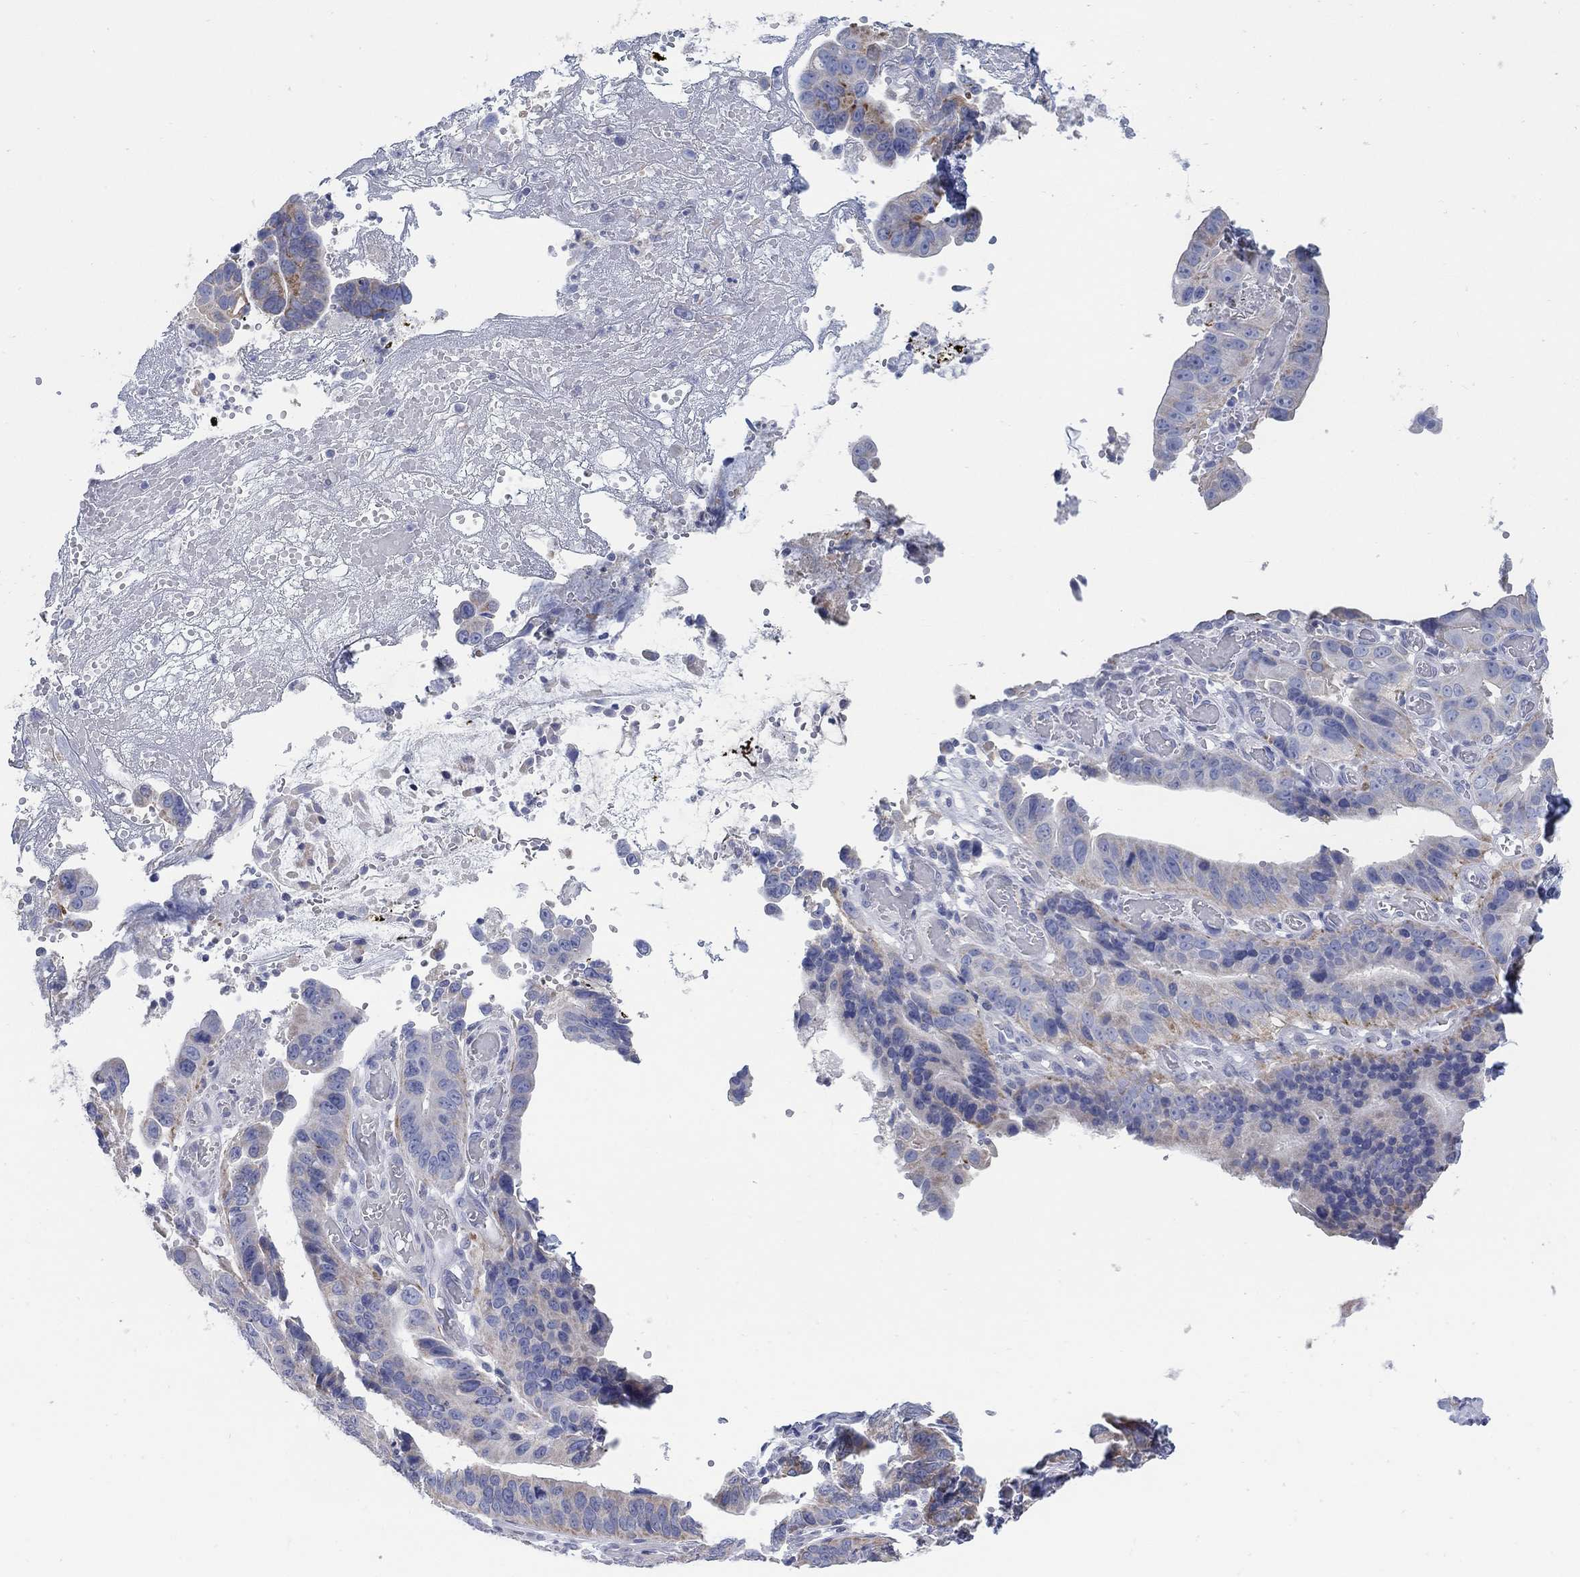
{"staining": {"intensity": "moderate", "quantity": "25%-75%", "location": "cytoplasmic/membranous"}, "tissue": "stomach cancer", "cell_type": "Tumor cells", "image_type": "cancer", "snomed": [{"axis": "morphology", "description": "Adenocarcinoma, NOS"}, {"axis": "topography", "description": "Stomach"}], "caption": "This is an image of IHC staining of stomach adenocarcinoma, which shows moderate expression in the cytoplasmic/membranous of tumor cells.", "gene": "SCCPDH", "patient": {"sex": "male", "age": 84}}